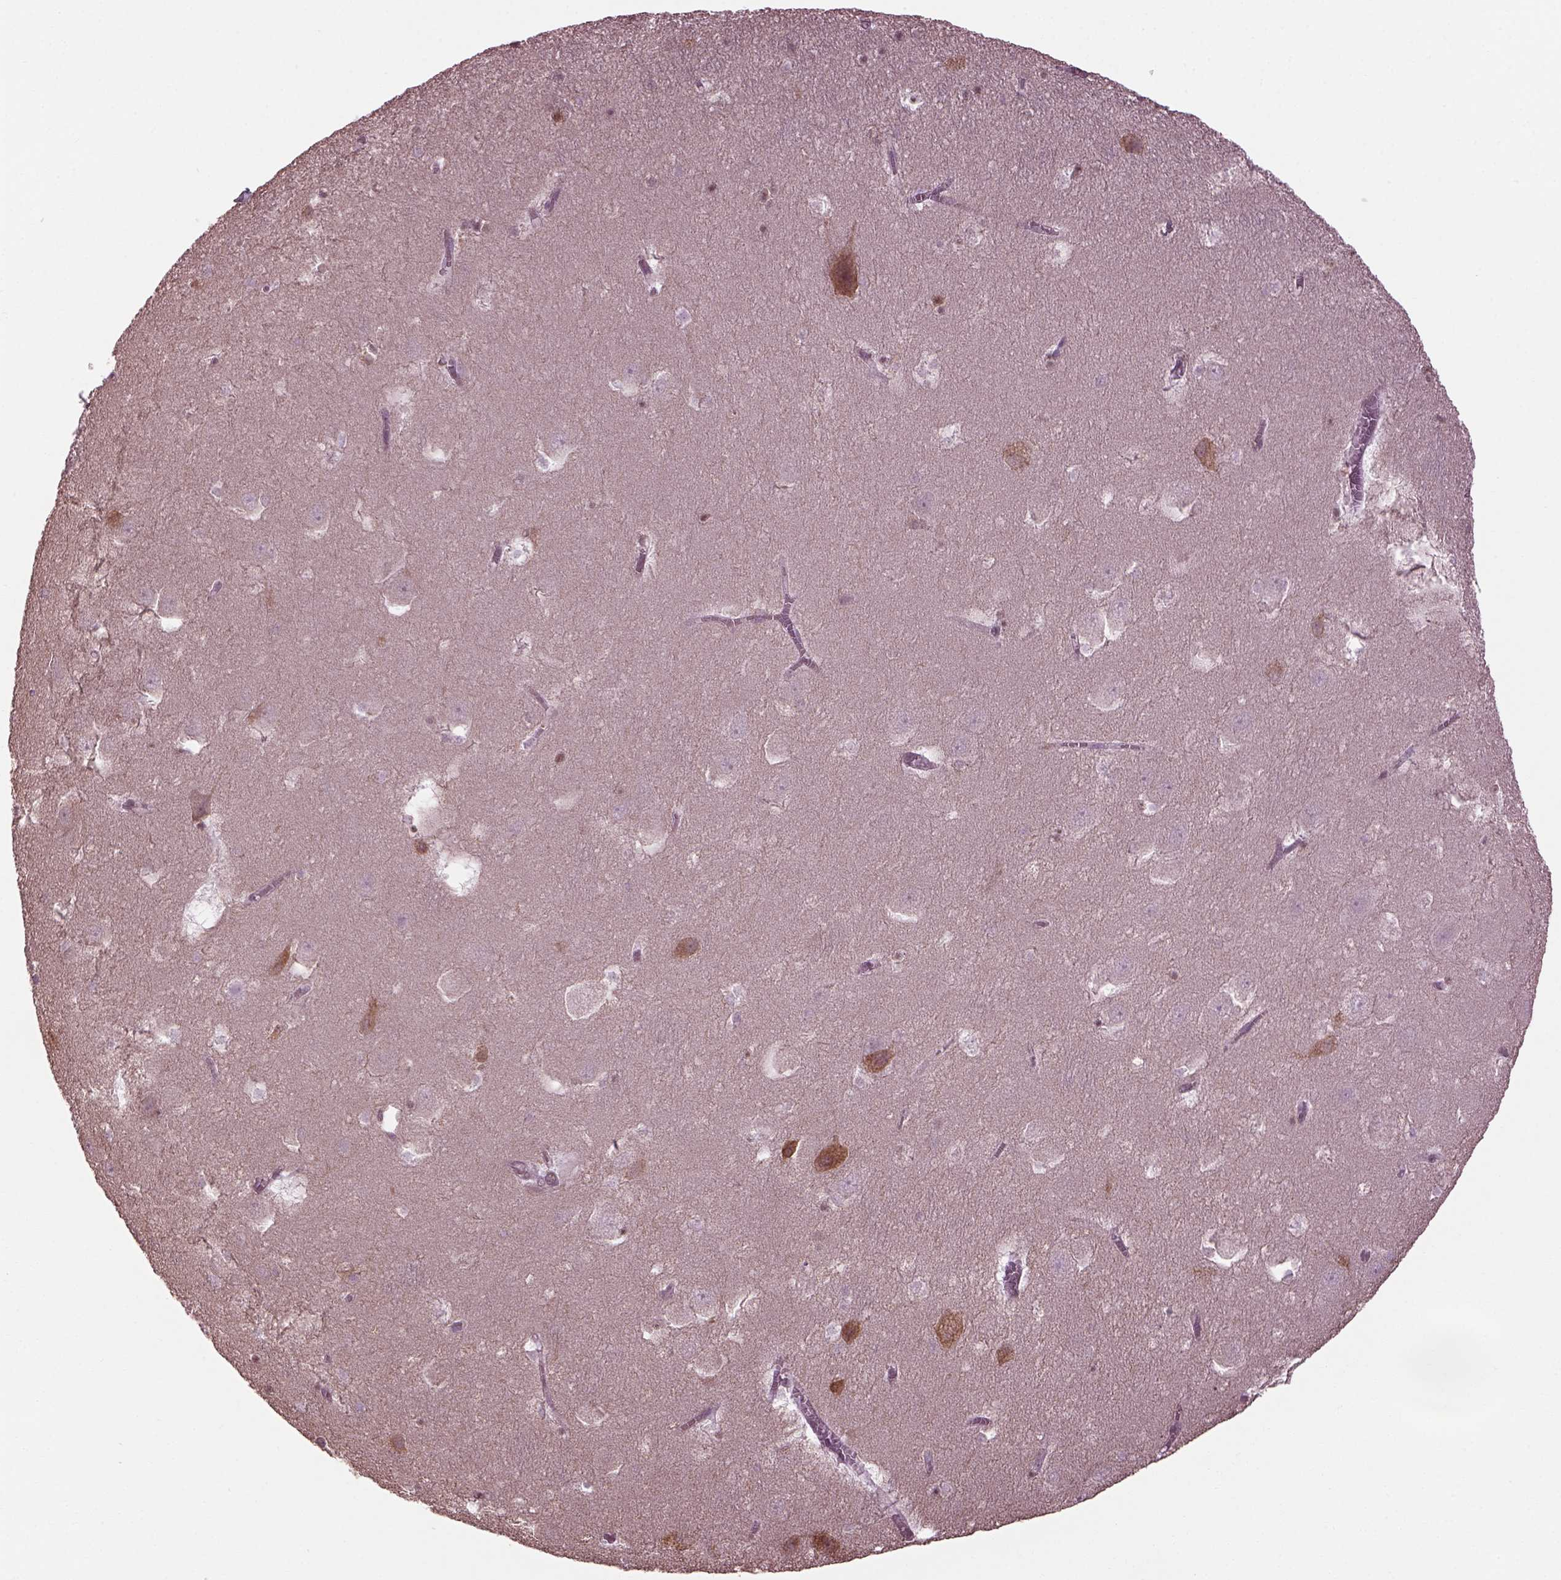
{"staining": {"intensity": "negative", "quantity": "none", "location": "none"}, "tissue": "hippocampus", "cell_type": "Glial cells", "image_type": "normal", "snomed": [{"axis": "morphology", "description": "Normal tissue, NOS"}, {"axis": "topography", "description": "Hippocampus"}], "caption": "High power microscopy histopathology image of an IHC micrograph of benign hippocampus, revealing no significant positivity in glial cells. (Stains: DAB (3,3'-diaminobenzidine) immunohistochemistry (IHC) with hematoxylin counter stain, Microscopy: brightfield microscopy at high magnification).", "gene": "CABP5", "patient": {"sex": "male", "age": 45}}